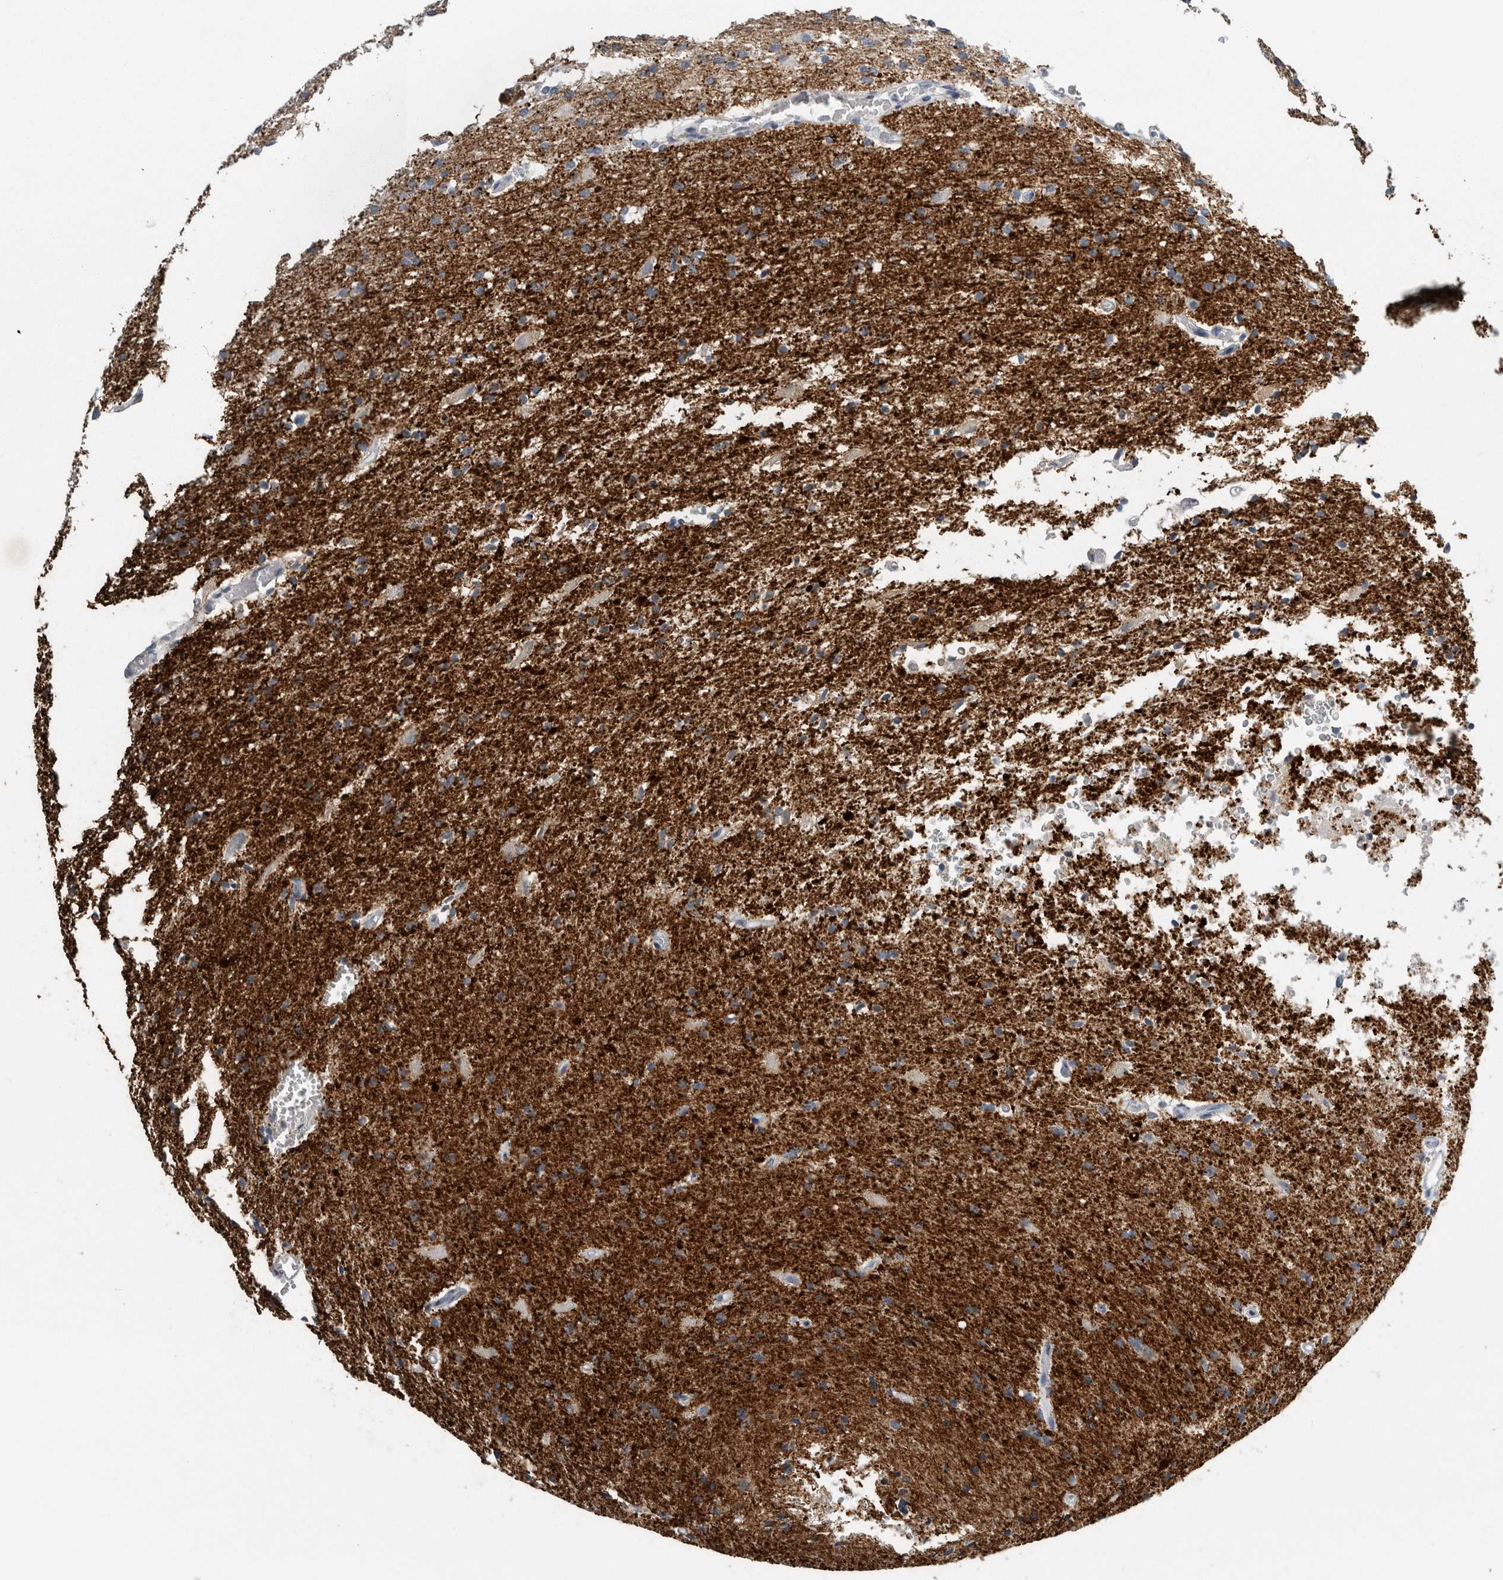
{"staining": {"intensity": "strong", "quantity": "<25%", "location": "cytoplasmic/membranous"}, "tissue": "glioma", "cell_type": "Tumor cells", "image_type": "cancer", "snomed": [{"axis": "morphology", "description": "Normal tissue, NOS"}, {"axis": "morphology", "description": "Glioma, malignant, High grade"}, {"axis": "topography", "description": "Cerebral cortex"}], "caption": "Immunohistochemical staining of malignant glioma (high-grade) displays medium levels of strong cytoplasmic/membranous protein positivity in approximately <25% of tumor cells. The protein of interest is shown in brown color, while the nuclei are stained blue.", "gene": "NEFM", "patient": {"sex": "male", "age": 77}}